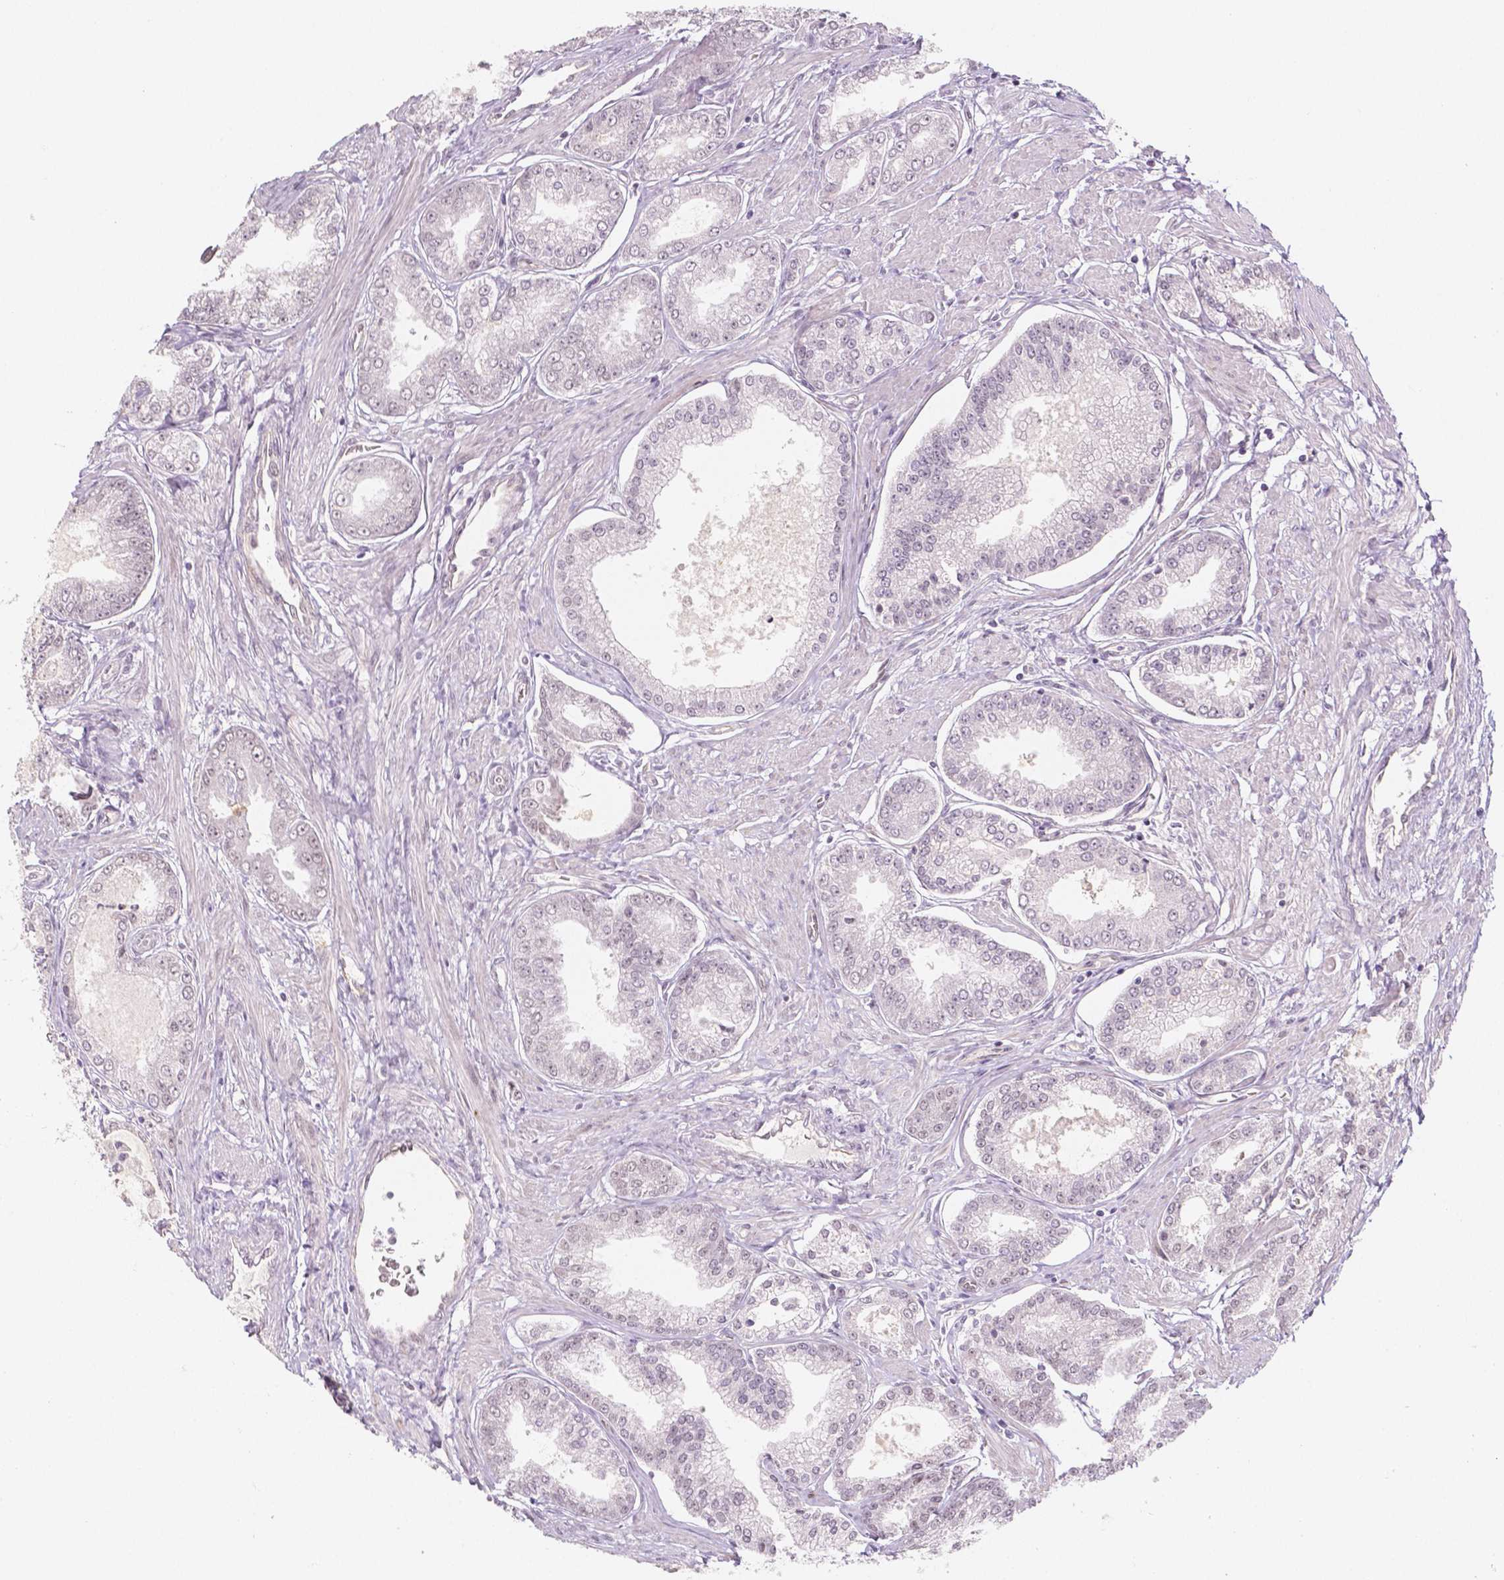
{"staining": {"intensity": "negative", "quantity": "none", "location": "none"}, "tissue": "prostate cancer", "cell_type": "Tumor cells", "image_type": "cancer", "snomed": [{"axis": "morphology", "description": "Adenocarcinoma, NOS"}, {"axis": "topography", "description": "Prostate"}], "caption": "This is an immunohistochemistry histopathology image of prostate cancer. There is no staining in tumor cells.", "gene": "KDM5B", "patient": {"sex": "male", "age": 71}}